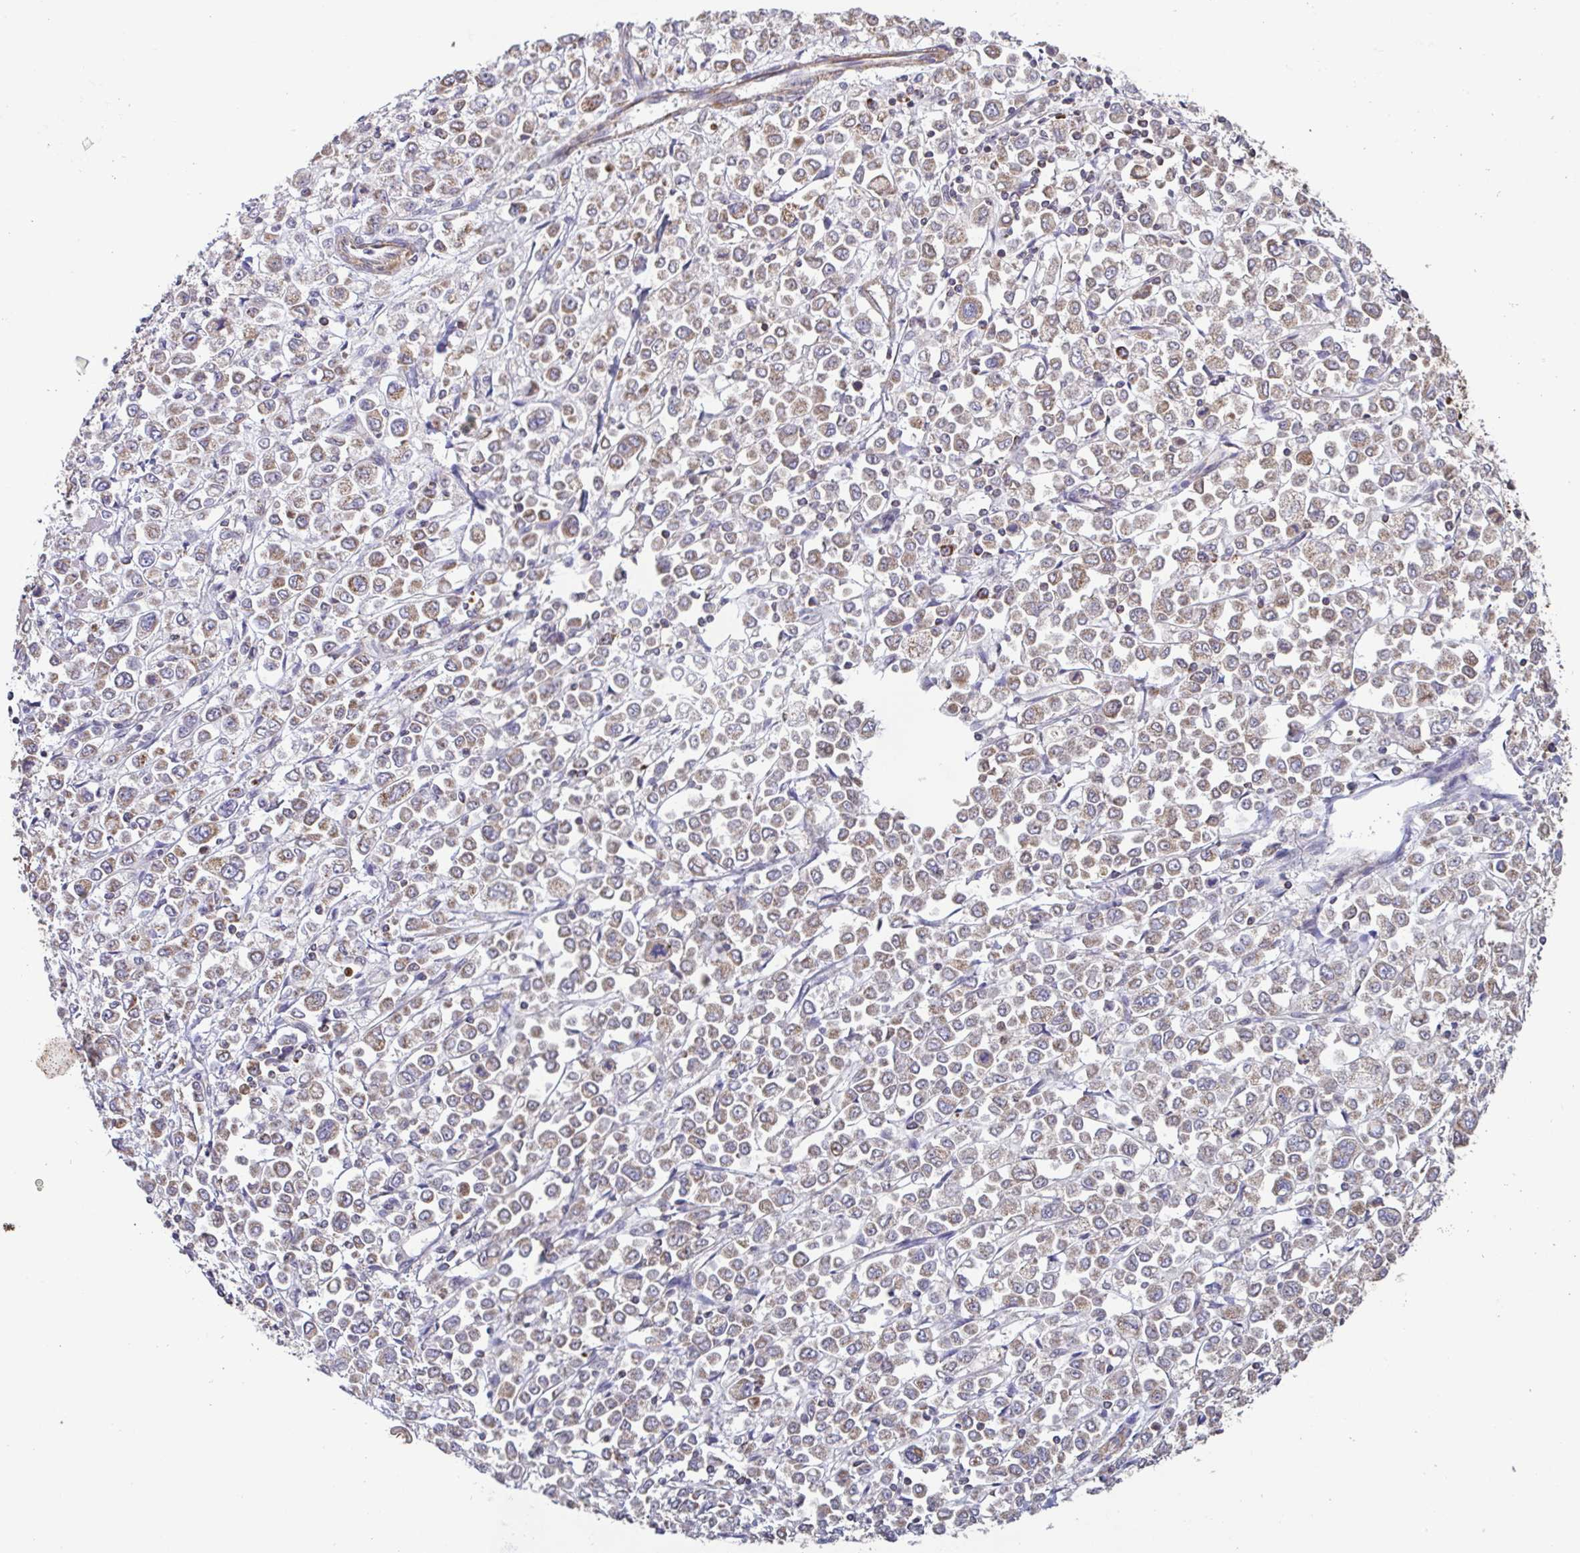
{"staining": {"intensity": "moderate", "quantity": "25%-75%", "location": "cytoplasmic/membranous"}, "tissue": "stomach cancer", "cell_type": "Tumor cells", "image_type": "cancer", "snomed": [{"axis": "morphology", "description": "Adenocarcinoma, NOS"}, {"axis": "topography", "description": "Stomach, upper"}], "caption": "Adenocarcinoma (stomach) stained for a protein (brown) demonstrates moderate cytoplasmic/membranous positive expression in about 25%-75% of tumor cells.", "gene": "DIP2B", "patient": {"sex": "male", "age": 70}}